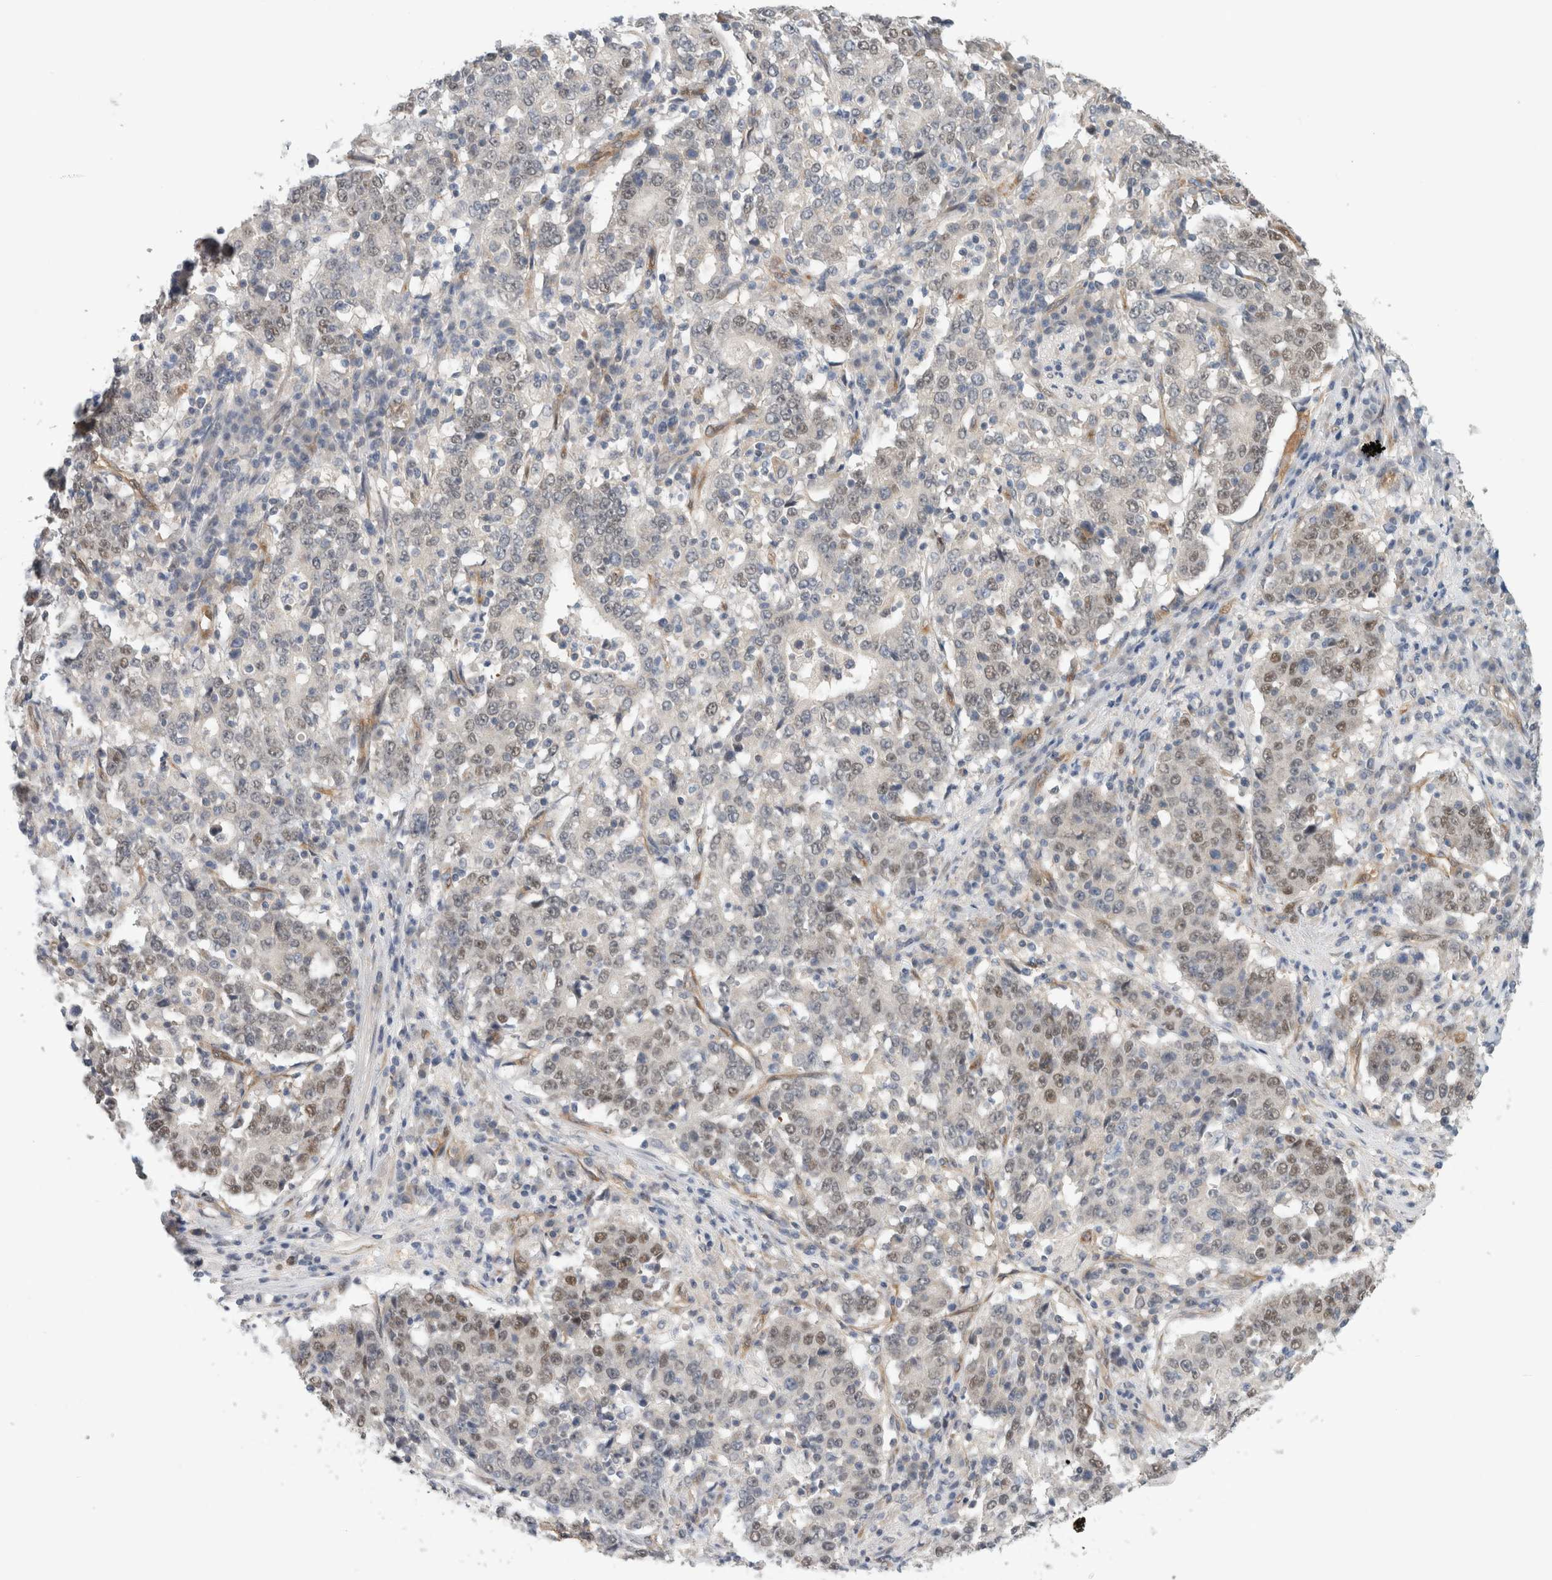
{"staining": {"intensity": "weak", "quantity": "<25%", "location": "nuclear"}, "tissue": "stomach cancer", "cell_type": "Tumor cells", "image_type": "cancer", "snomed": [{"axis": "morphology", "description": "Adenocarcinoma, NOS"}, {"axis": "topography", "description": "Stomach"}], "caption": "Histopathology image shows no protein staining in tumor cells of adenocarcinoma (stomach) tissue.", "gene": "EIF4G3", "patient": {"sex": "male", "age": 59}}